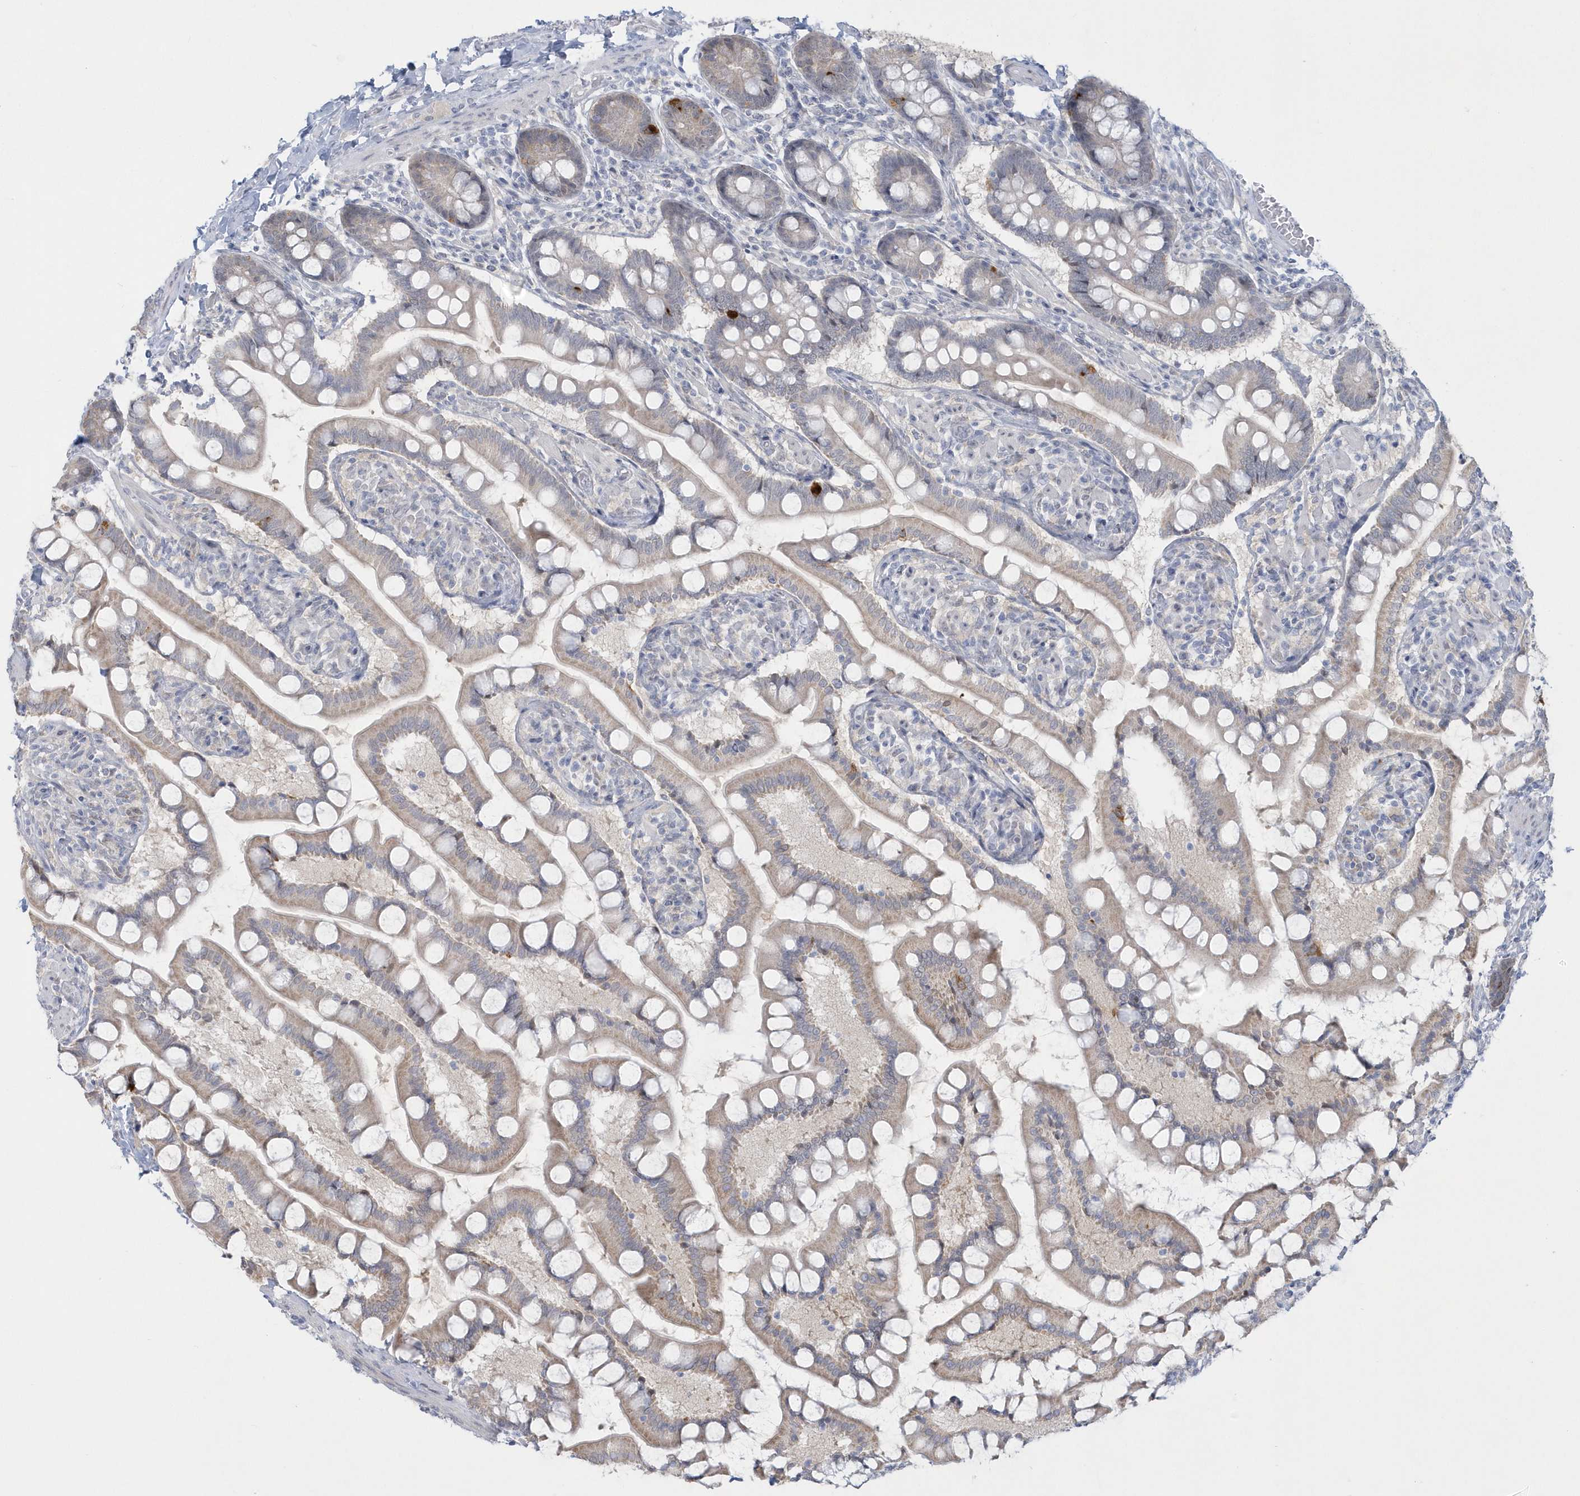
{"staining": {"intensity": "strong", "quantity": "<25%", "location": "cytoplasmic/membranous"}, "tissue": "small intestine", "cell_type": "Glandular cells", "image_type": "normal", "snomed": [{"axis": "morphology", "description": "Normal tissue, NOS"}, {"axis": "topography", "description": "Small intestine"}], "caption": "Immunohistochemical staining of unremarkable human small intestine displays medium levels of strong cytoplasmic/membranous staining in about <25% of glandular cells.", "gene": "PCBD1", "patient": {"sex": "male", "age": 41}}